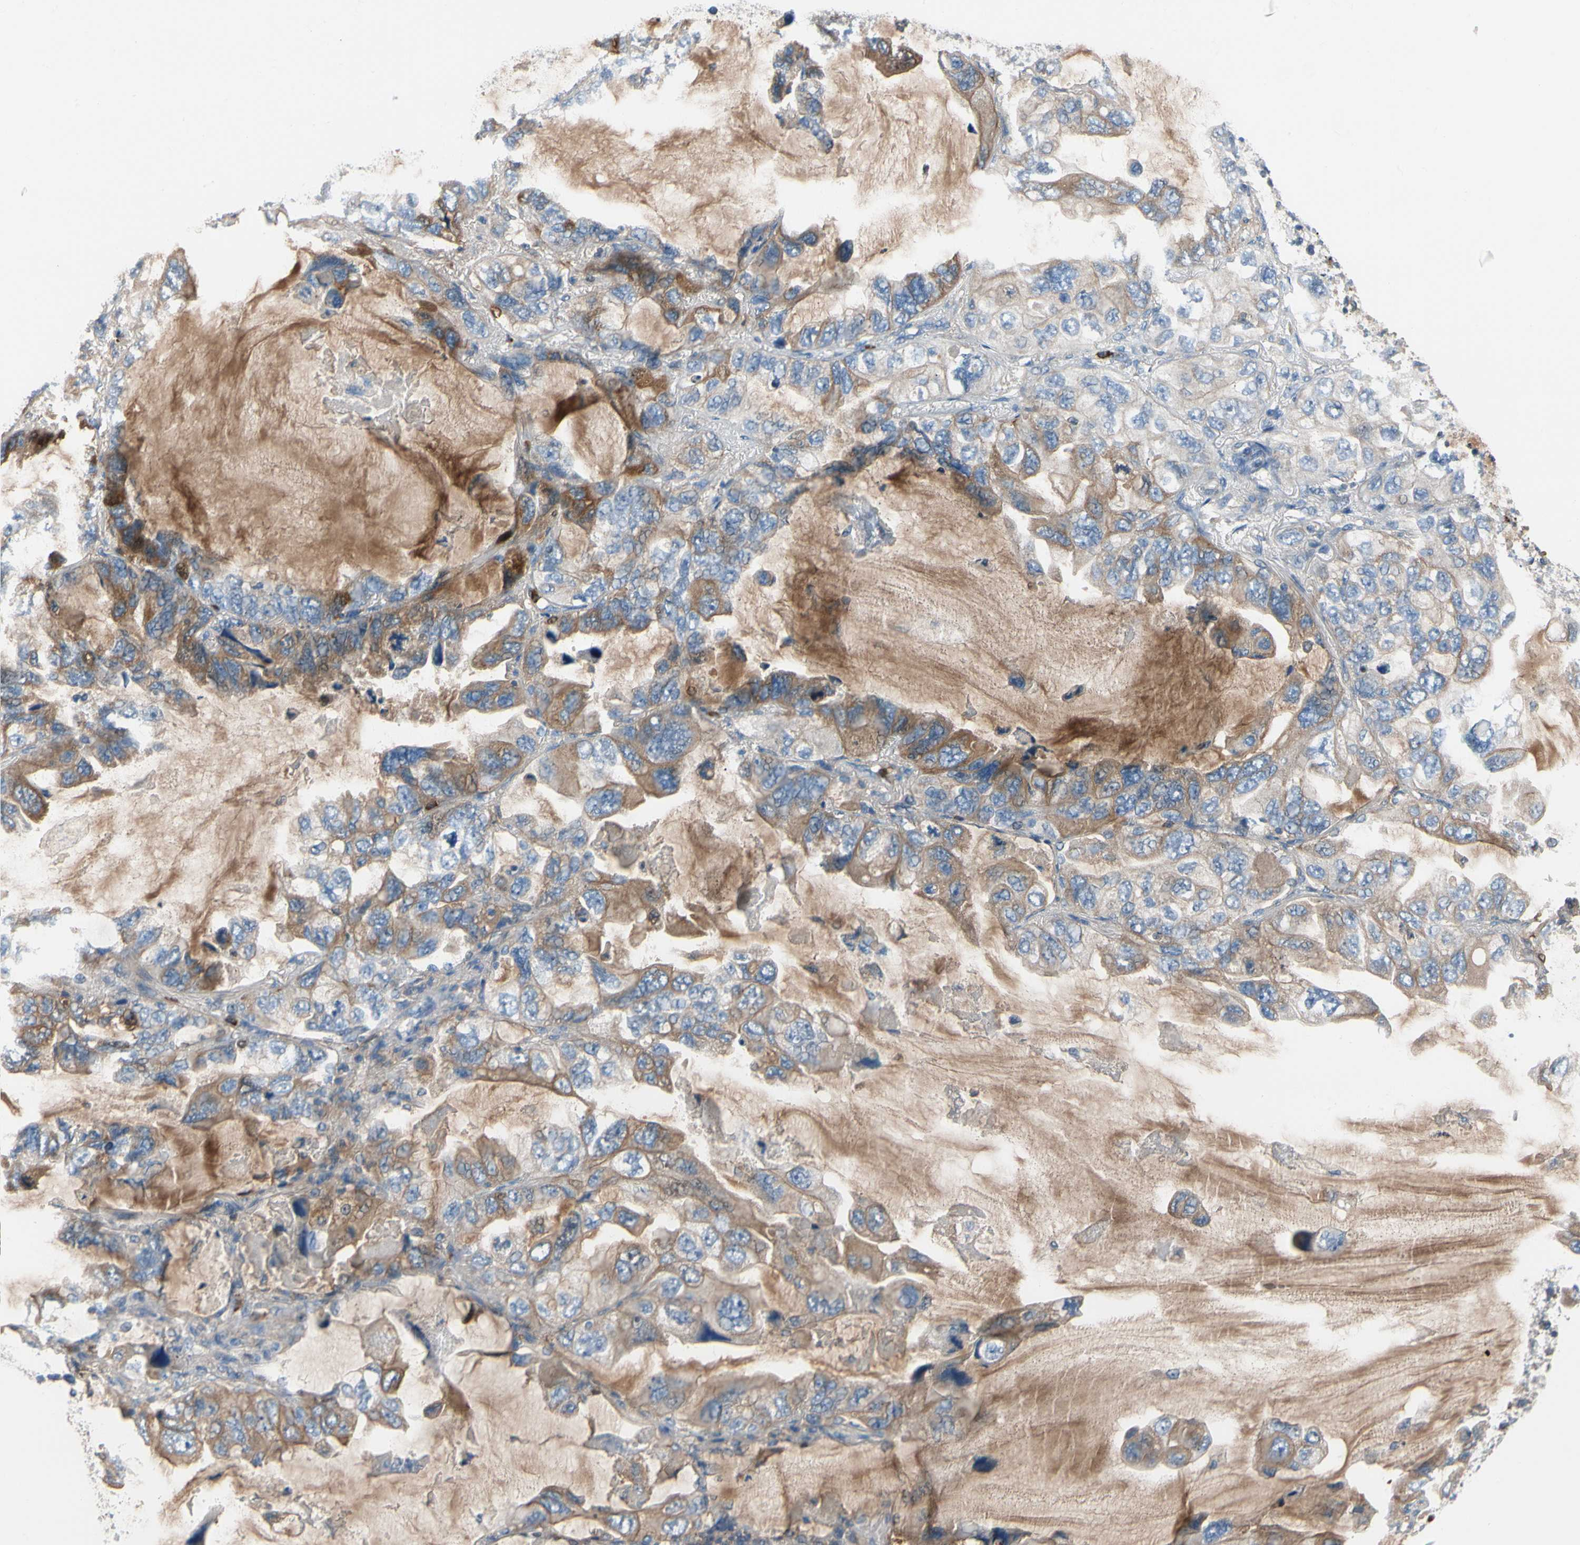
{"staining": {"intensity": "moderate", "quantity": "25%-75%", "location": "cytoplasmic/membranous"}, "tissue": "lung cancer", "cell_type": "Tumor cells", "image_type": "cancer", "snomed": [{"axis": "morphology", "description": "Squamous cell carcinoma, NOS"}, {"axis": "topography", "description": "Lung"}], "caption": "Lung cancer stained with DAB immunohistochemistry (IHC) shows medium levels of moderate cytoplasmic/membranous expression in about 25%-75% of tumor cells.", "gene": "HJURP", "patient": {"sex": "female", "age": 73}}